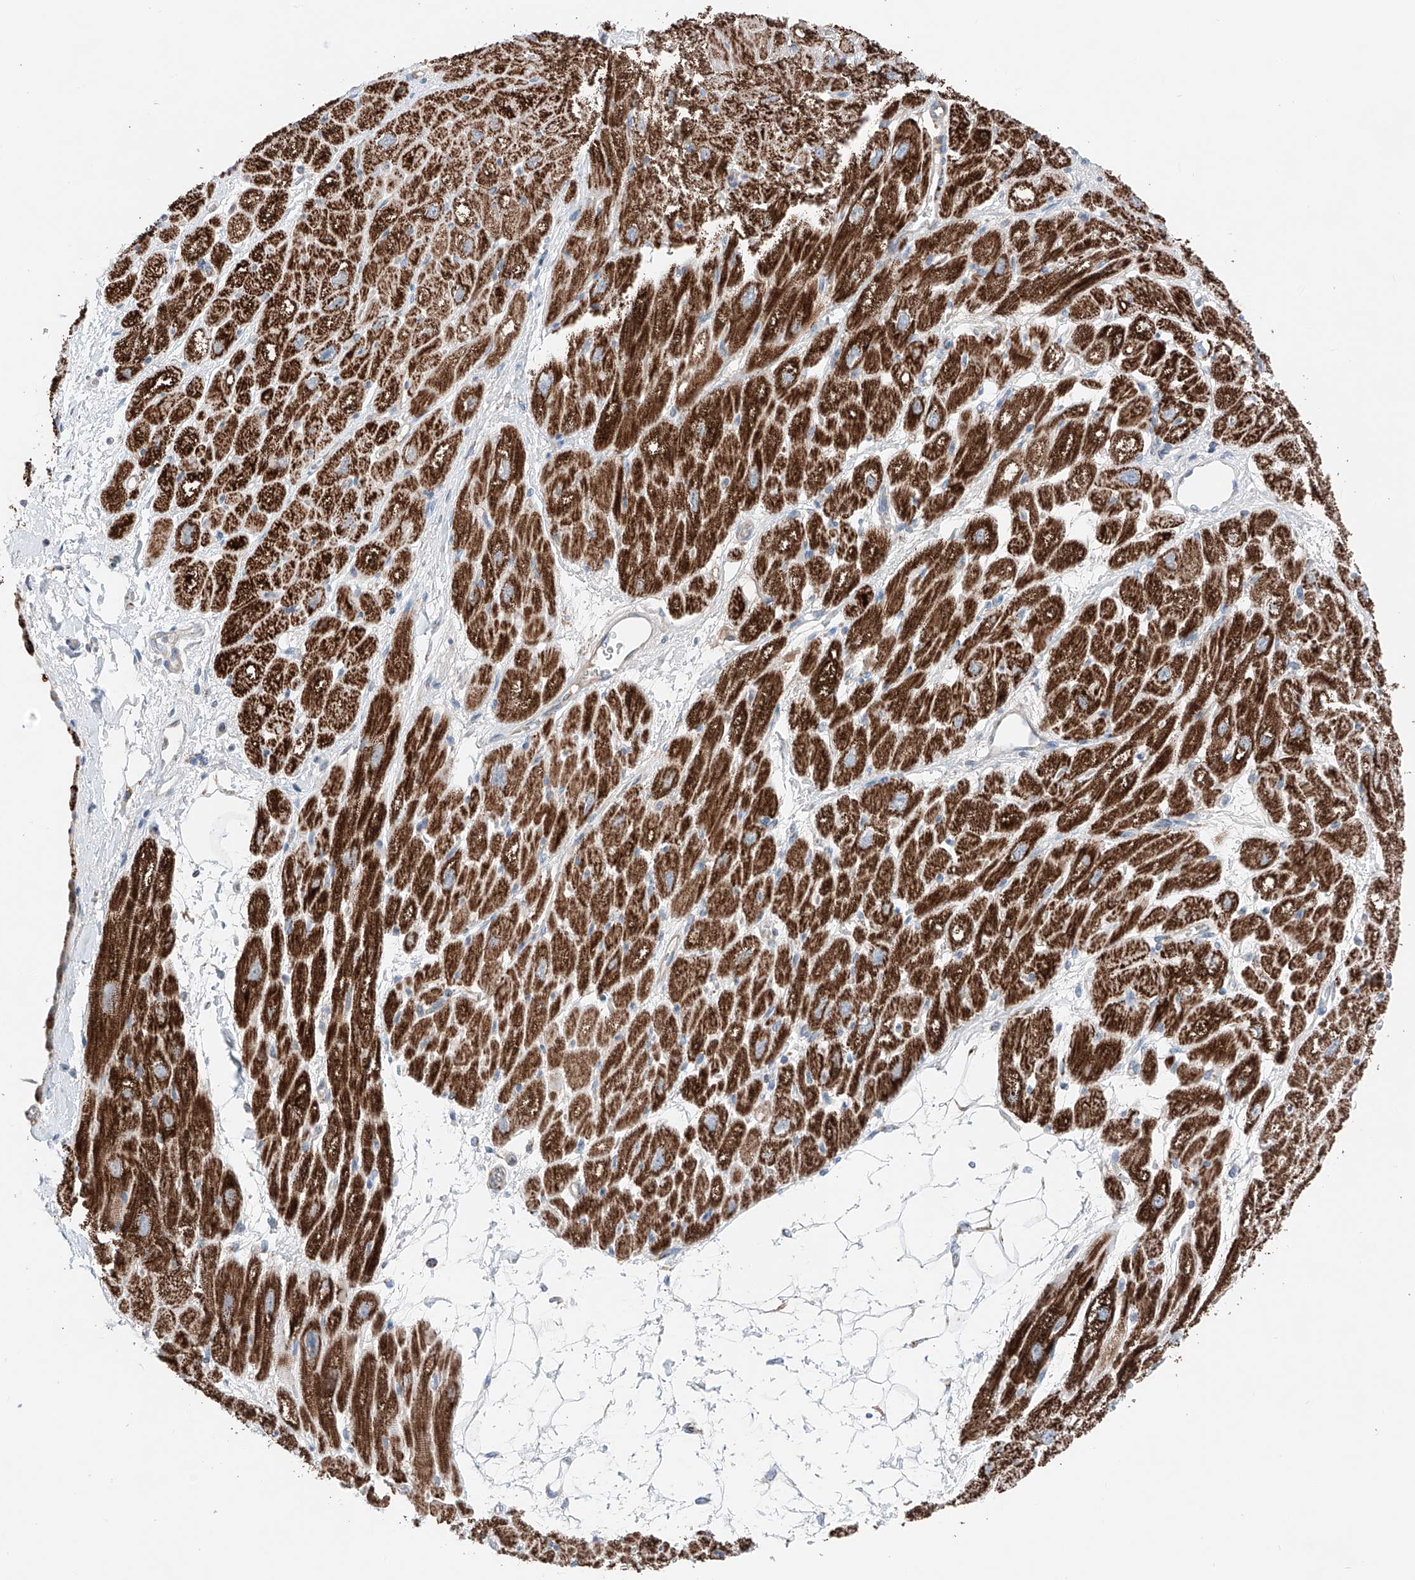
{"staining": {"intensity": "strong", "quantity": ">75%", "location": "cytoplasmic/membranous"}, "tissue": "heart muscle", "cell_type": "Cardiomyocytes", "image_type": "normal", "snomed": [{"axis": "morphology", "description": "Normal tissue, NOS"}, {"axis": "topography", "description": "Heart"}], "caption": "Protein staining displays strong cytoplasmic/membranous positivity in about >75% of cardiomyocytes in benign heart muscle.", "gene": "MRAP", "patient": {"sex": "male", "age": 50}}